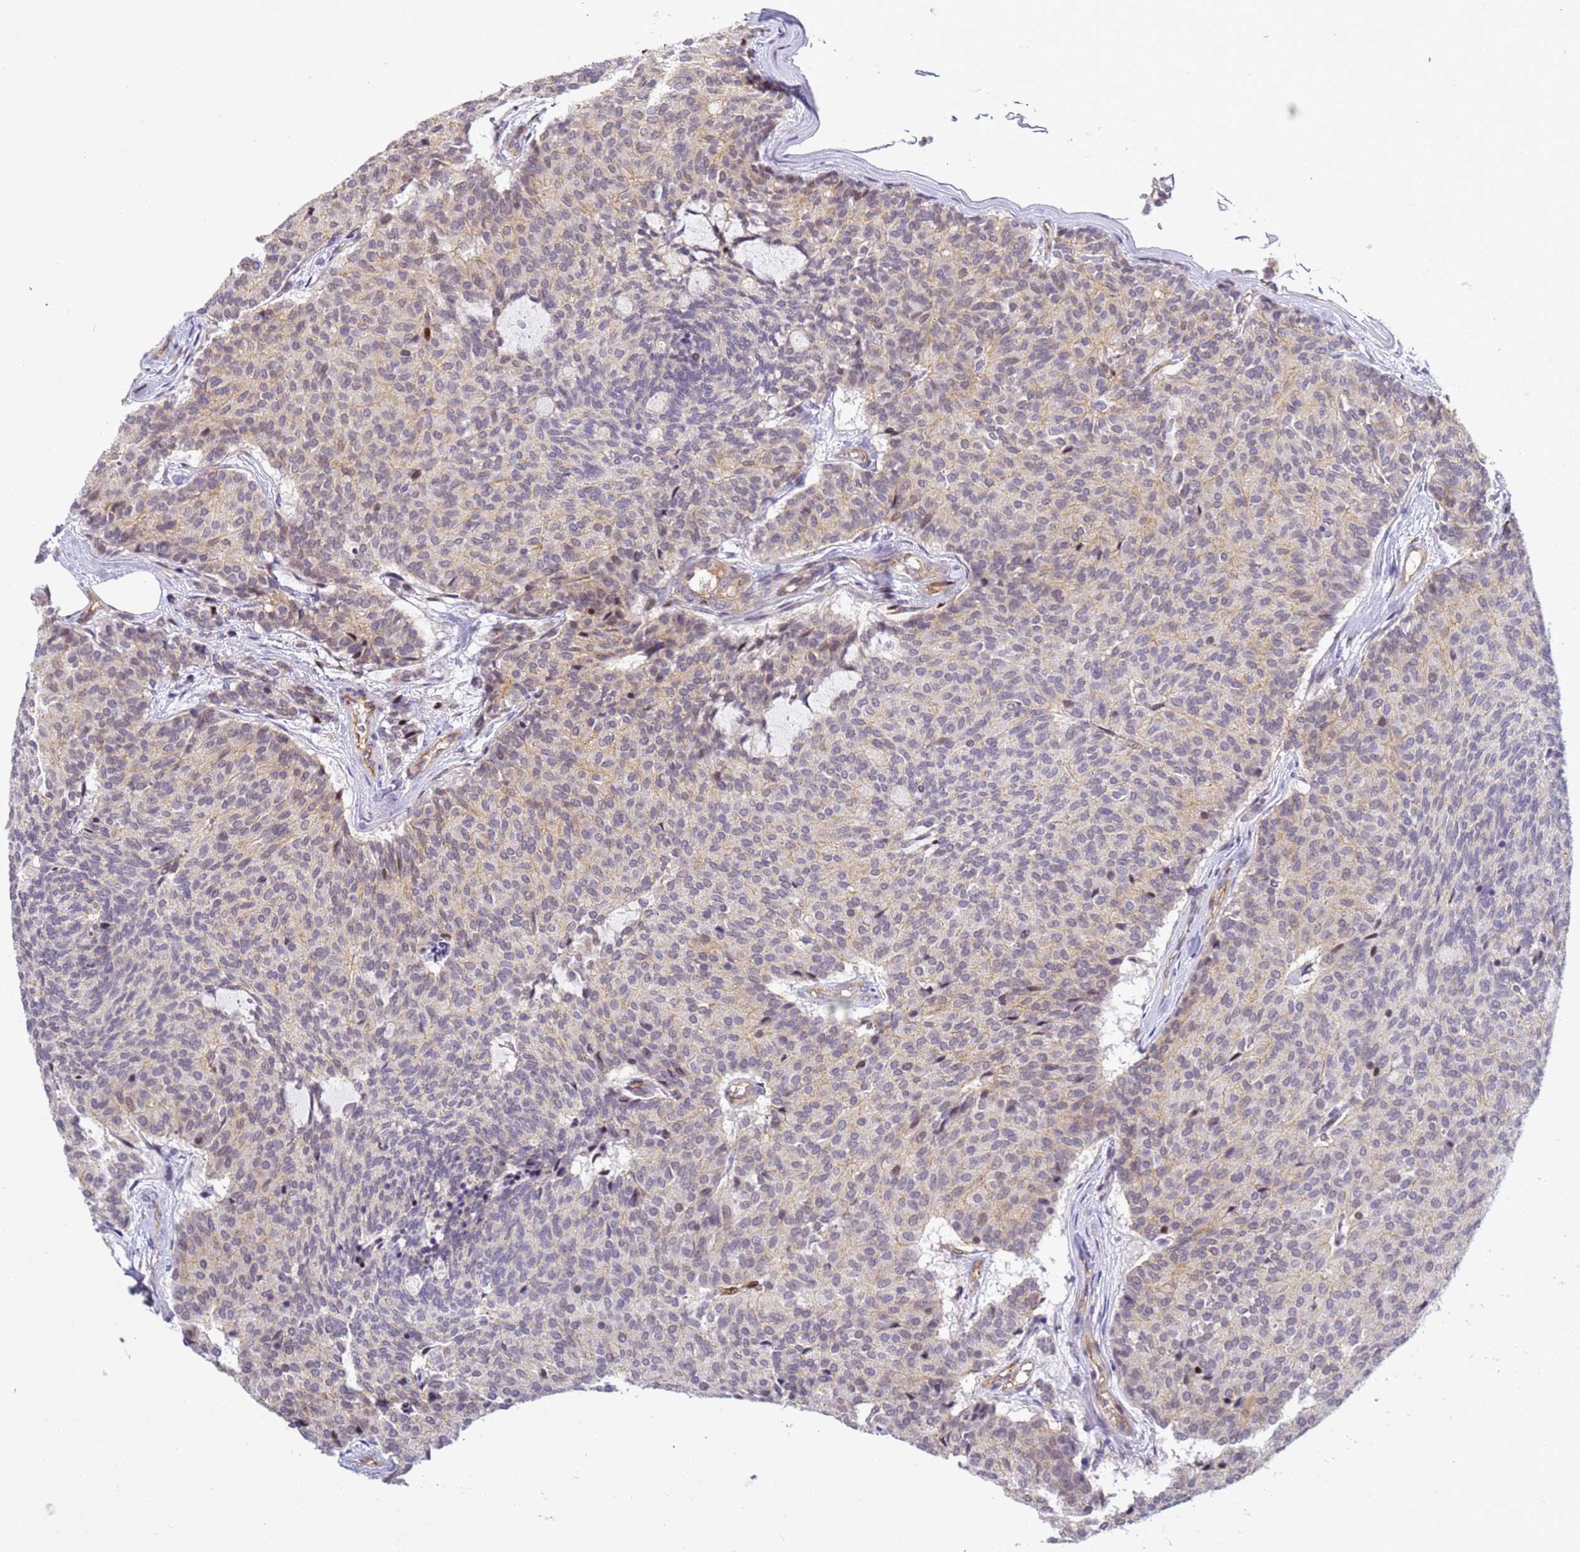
{"staining": {"intensity": "negative", "quantity": "none", "location": "none"}, "tissue": "carcinoid", "cell_type": "Tumor cells", "image_type": "cancer", "snomed": [{"axis": "morphology", "description": "Carcinoid, malignant, NOS"}, {"axis": "topography", "description": "Pancreas"}], "caption": "IHC micrograph of human carcinoid (malignant) stained for a protein (brown), which displays no positivity in tumor cells. (Brightfield microscopy of DAB (3,3'-diaminobenzidine) IHC at high magnification).", "gene": "GON4L", "patient": {"sex": "female", "age": 54}}